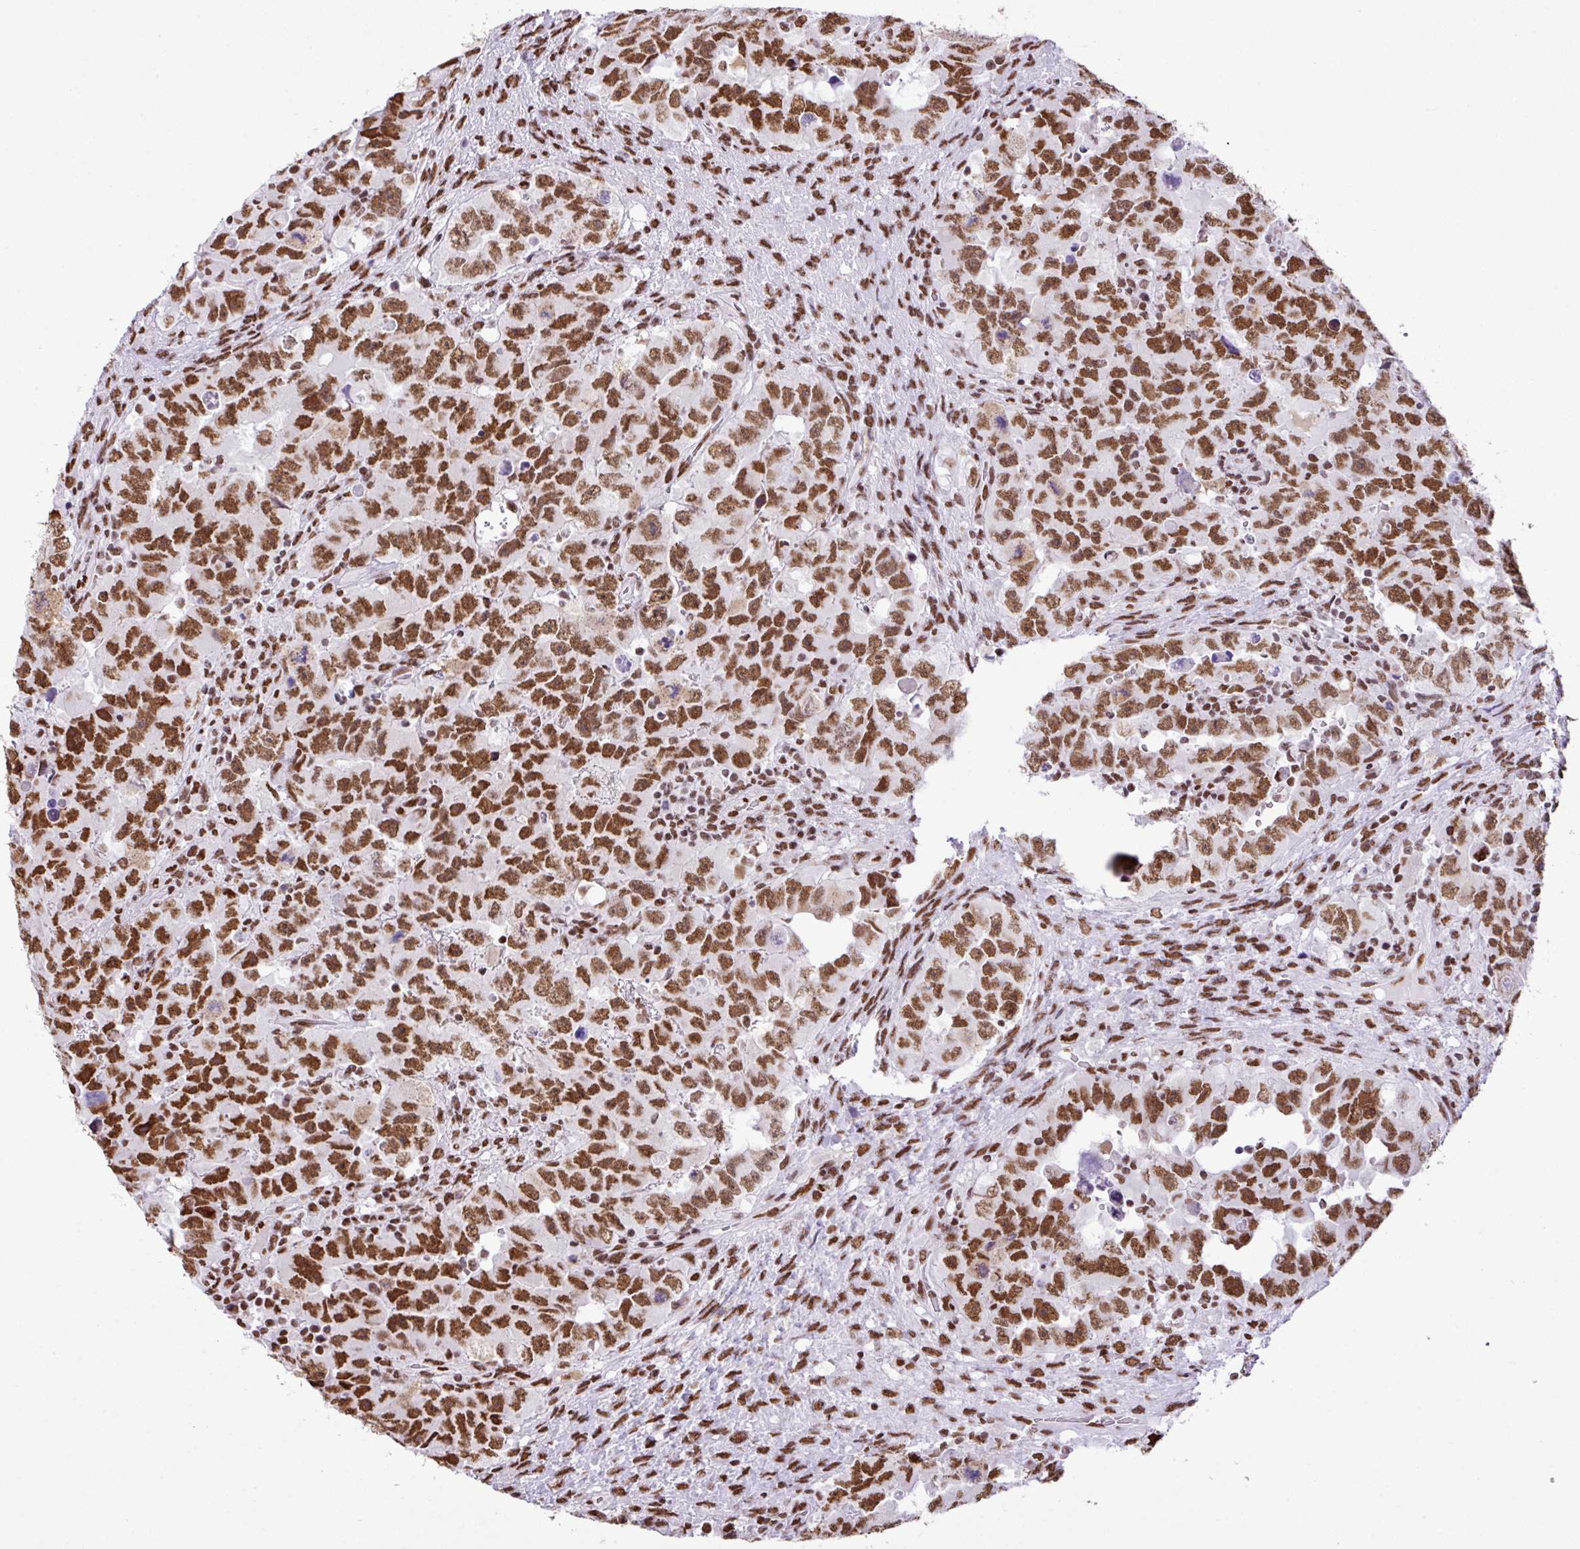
{"staining": {"intensity": "moderate", "quantity": ">75%", "location": "nuclear"}, "tissue": "testis cancer", "cell_type": "Tumor cells", "image_type": "cancer", "snomed": [{"axis": "morphology", "description": "Carcinoma, Embryonal, NOS"}, {"axis": "topography", "description": "Testis"}], "caption": "Moderate nuclear protein expression is appreciated in about >75% of tumor cells in embryonal carcinoma (testis). The protein of interest is stained brown, and the nuclei are stained in blue (DAB IHC with brightfield microscopy, high magnification).", "gene": "RARG", "patient": {"sex": "male", "age": 24}}